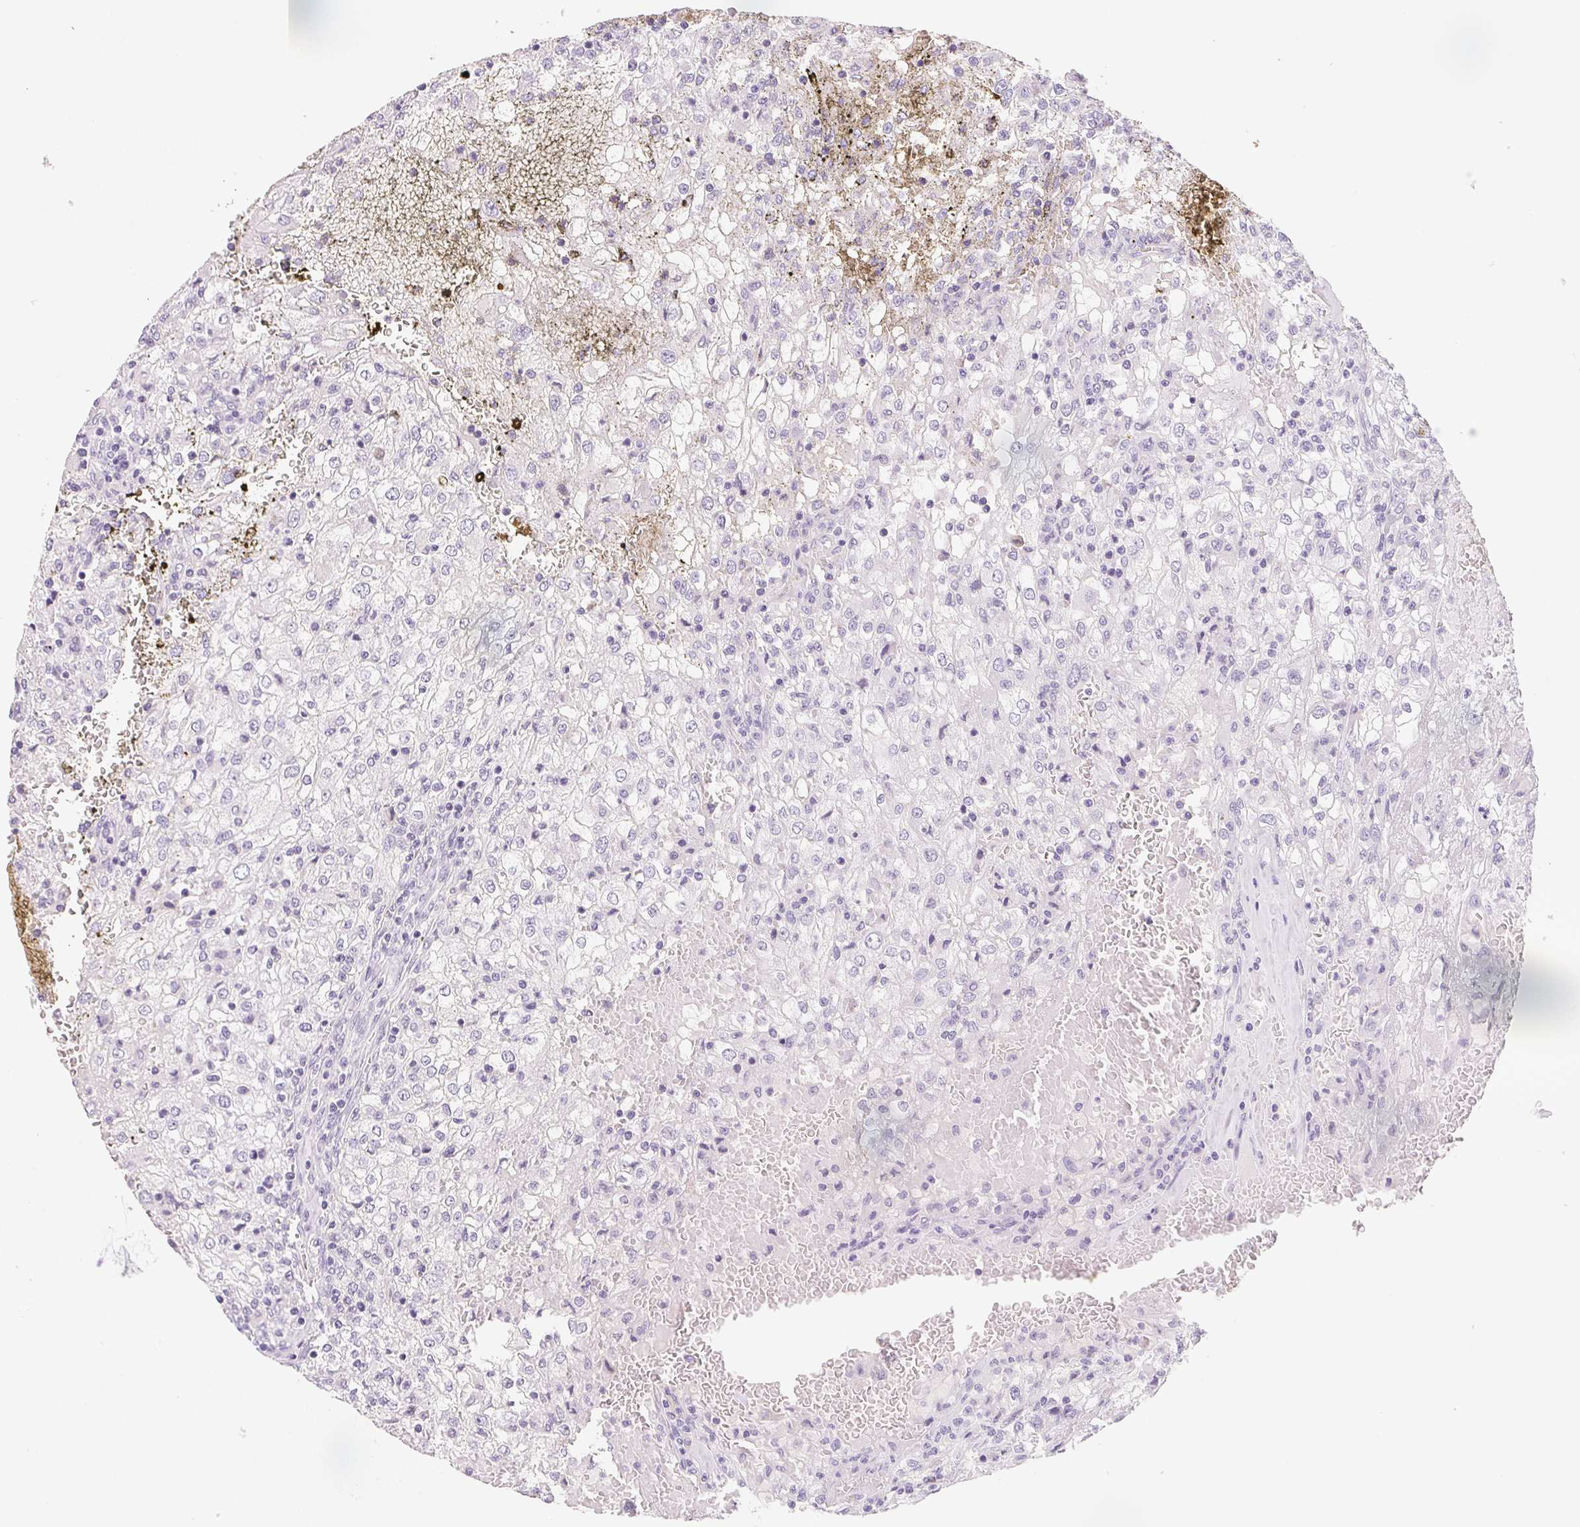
{"staining": {"intensity": "negative", "quantity": "none", "location": "none"}, "tissue": "renal cancer", "cell_type": "Tumor cells", "image_type": "cancer", "snomed": [{"axis": "morphology", "description": "Adenocarcinoma, NOS"}, {"axis": "topography", "description": "Kidney"}], "caption": "A high-resolution image shows immunohistochemistry (IHC) staining of renal cancer (adenocarcinoma), which demonstrates no significant staining in tumor cells. Nuclei are stained in blue.", "gene": "MCOLN3", "patient": {"sex": "female", "age": 74}}